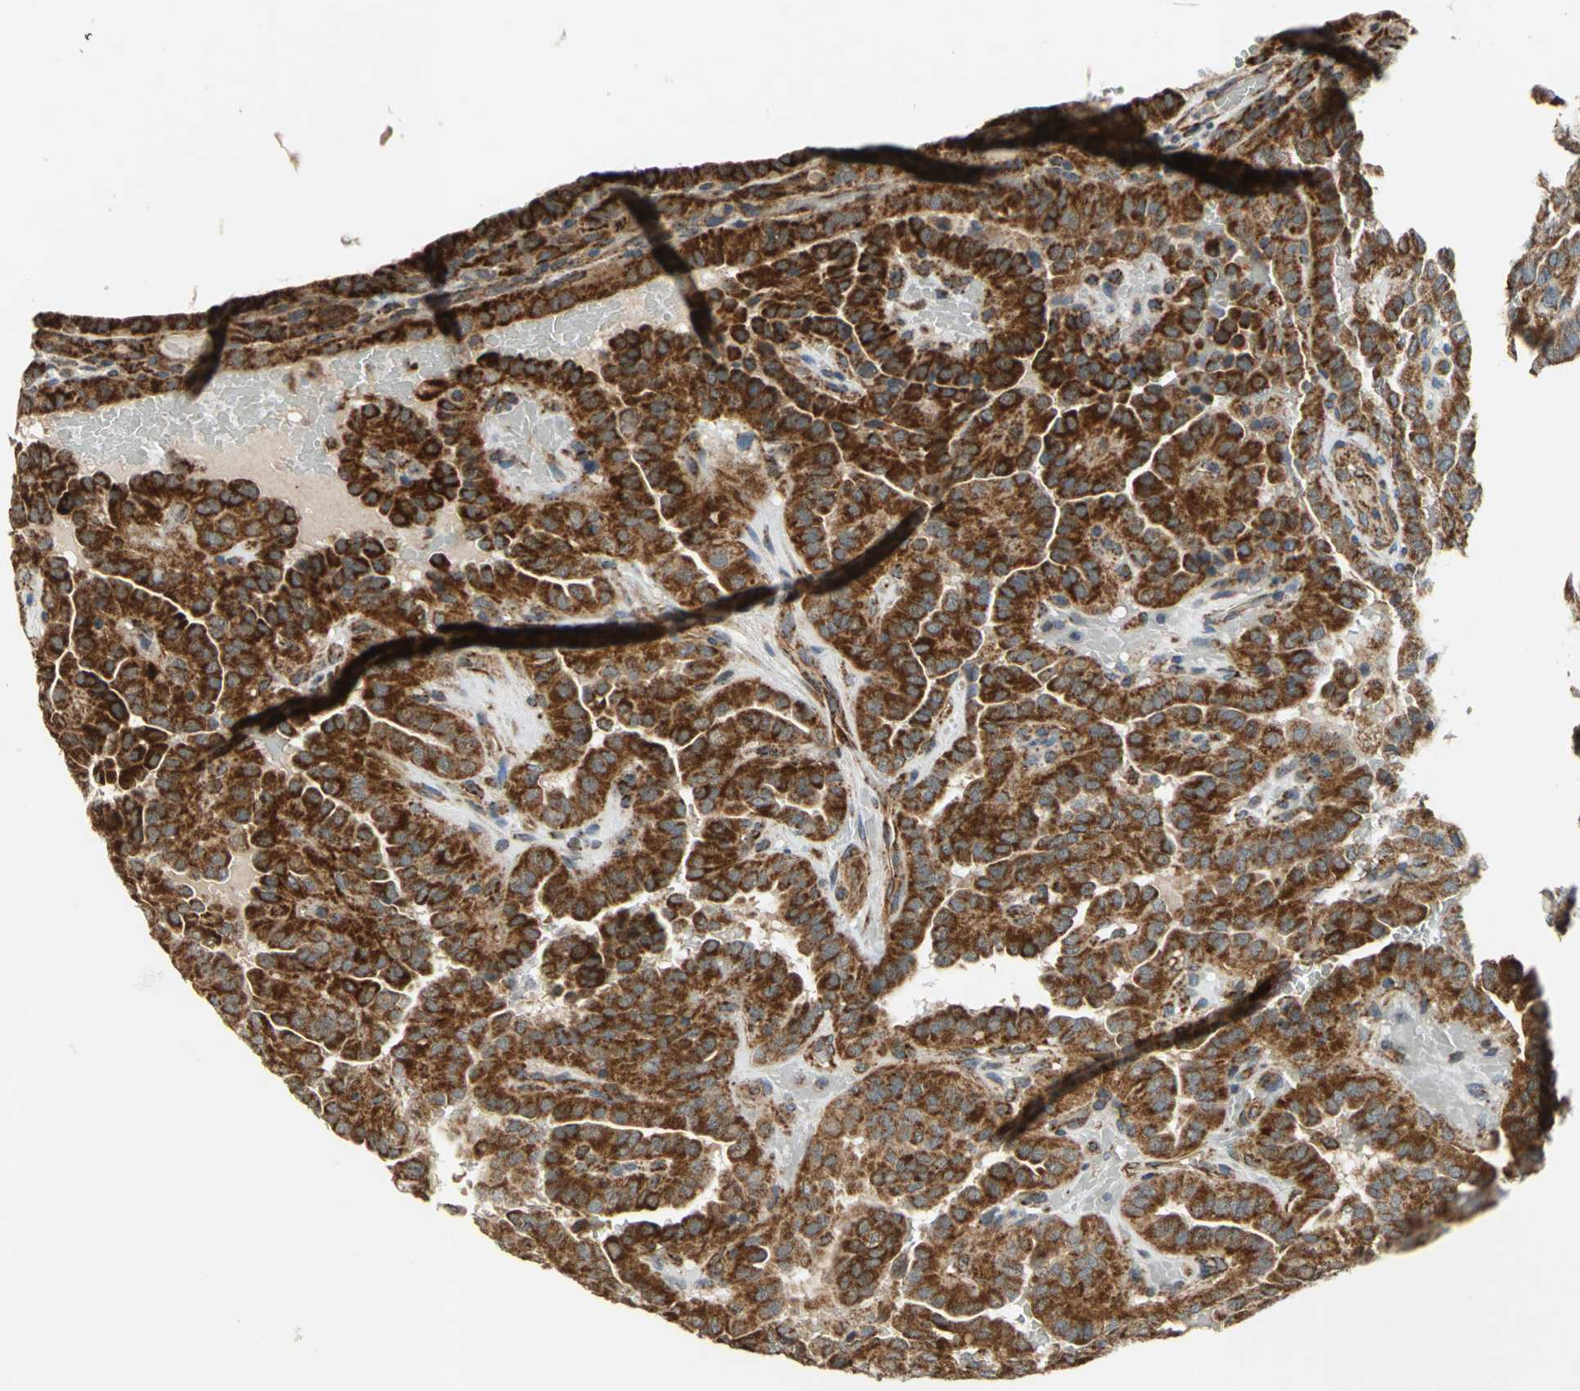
{"staining": {"intensity": "strong", "quantity": ">75%", "location": "cytoplasmic/membranous"}, "tissue": "thyroid cancer", "cell_type": "Tumor cells", "image_type": "cancer", "snomed": [{"axis": "morphology", "description": "Papillary adenocarcinoma, NOS"}, {"axis": "topography", "description": "Thyroid gland"}], "caption": "This photomicrograph demonstrates IHC staining of thyroid cancer, with high strong cytoplasmic/membranous expression in about >75% of tumor cells.", "gene": "MRPS22", "patient": {"sex": "male", "age": 77}}